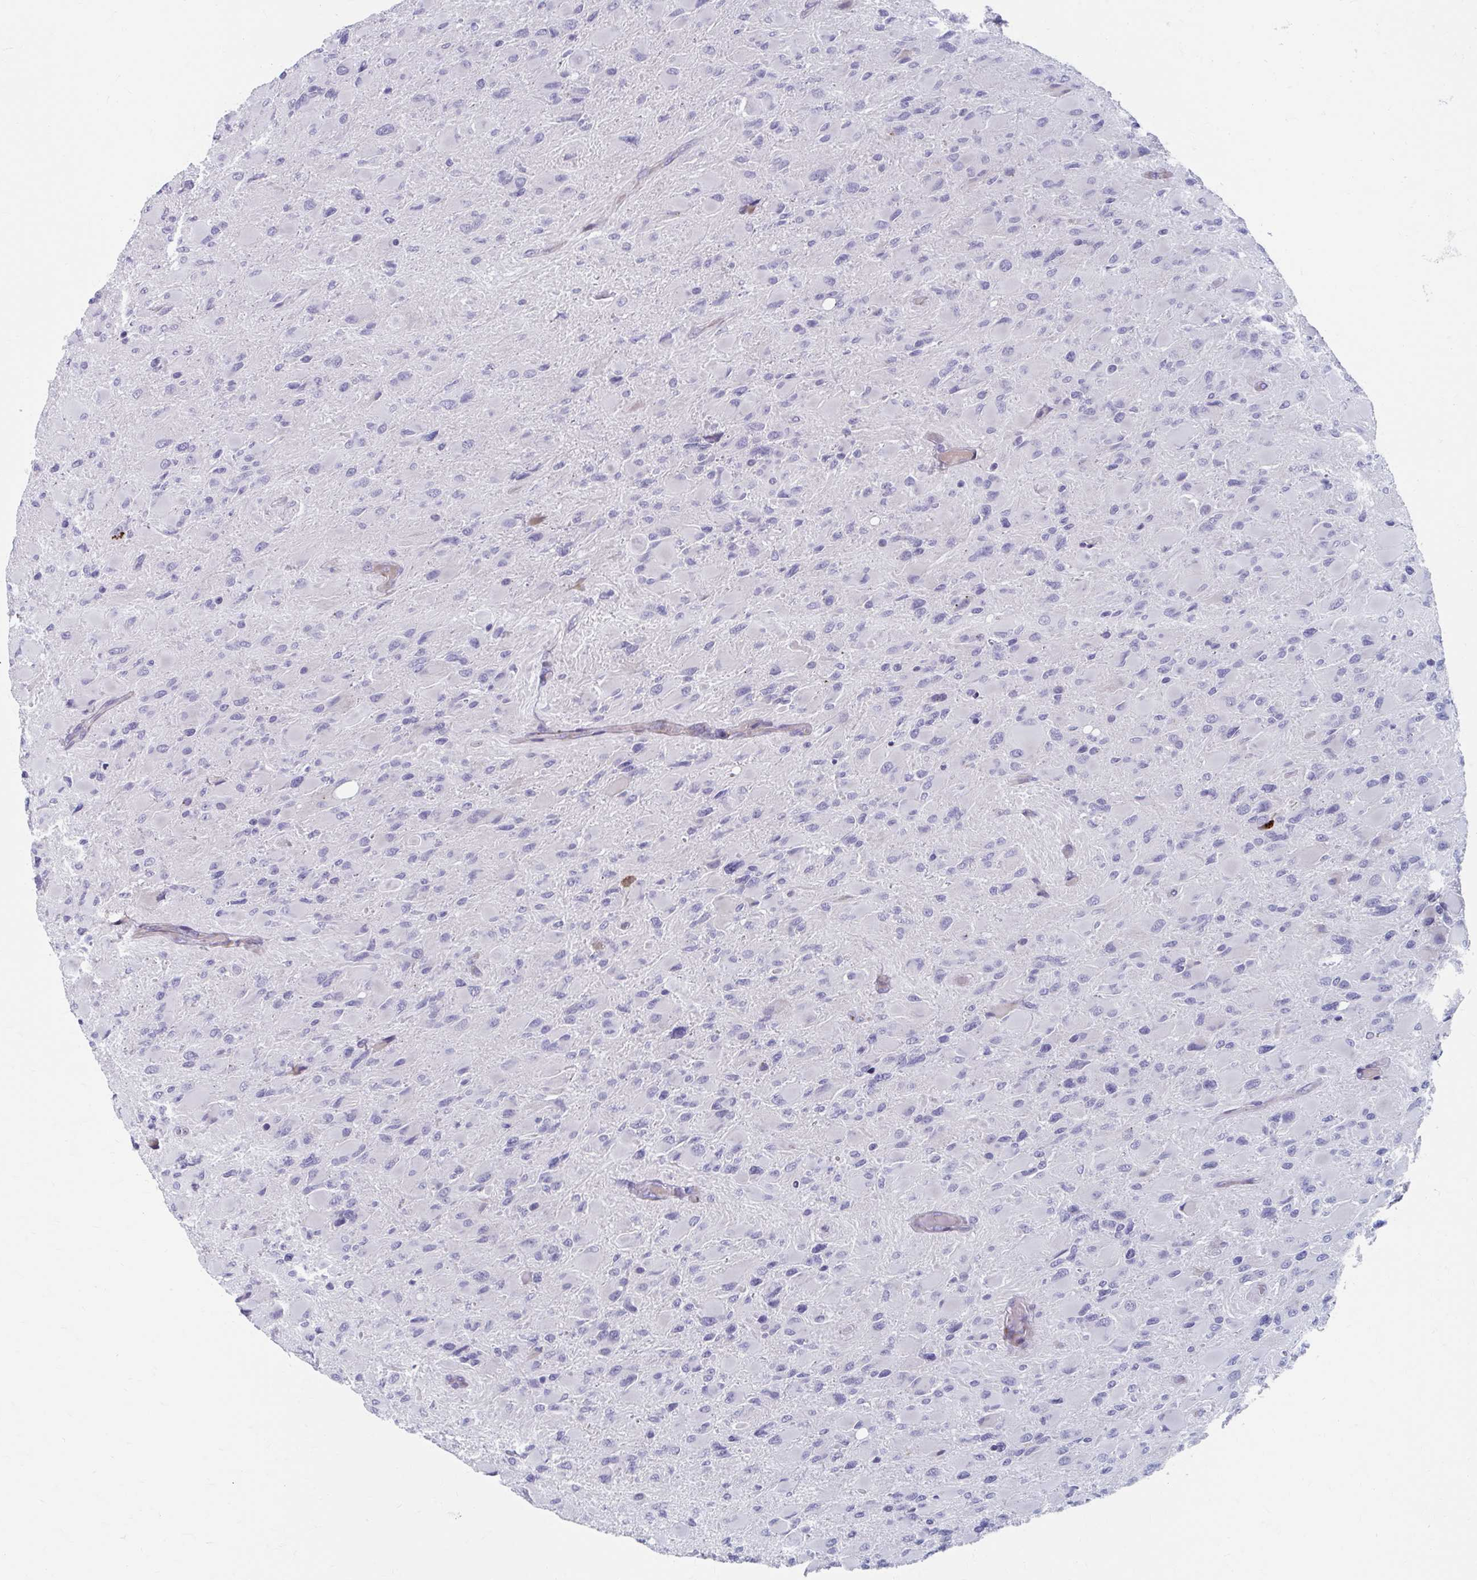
{"staining": {"intensity": "negative", "quantity": "none", "location": "none"}, "tissue": "glioma", "cell_type": "Tumor cells", "image_type": "cancer", "snomed": [{"axis": "morphology", "description": "Glioma, malignant, High grade"}, {"axis": "topography", "description": "Cerebral cortex"}], "caption": "There is no significant staining in tumor cells of malignant high-grade glioma. (Immunohistochemistry, brightfield microscopy, high magnification).", "gene": "OLFM2", "patient": {"sex": "female", "age": 36}}